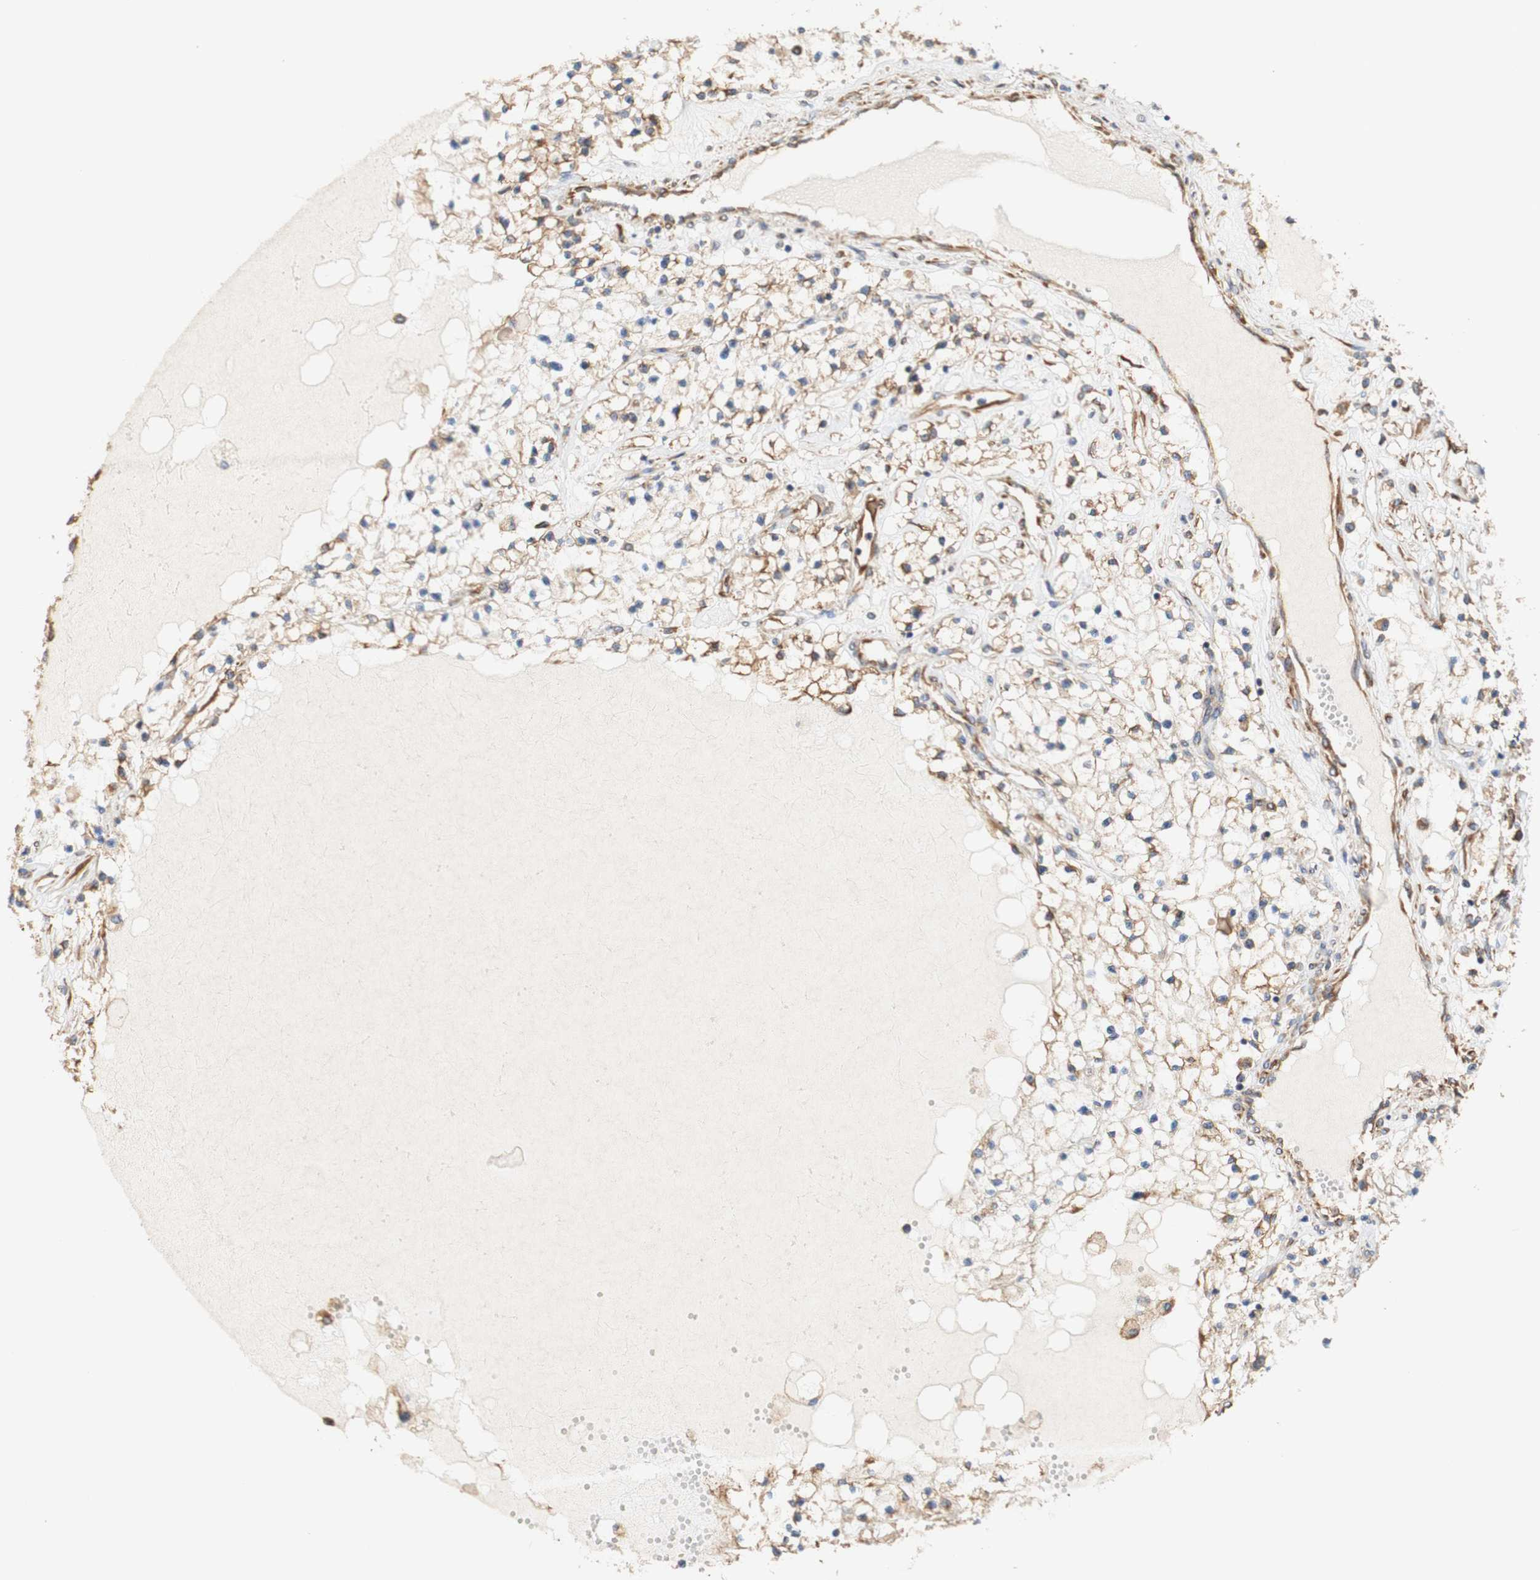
{"staining": {"intensity": "moderate", "quantity": ">75%", "location": "cytoplasmic/membranous"}, "tissue": "renal cancer", "cell_type": "Tumor cells", "image_type": "cancer", "snomed": [{"axis": "morphology", "description": "Adenocarcinoma, NOS"}, {"axis": "topography", "description": "Kidney"}], "caption": "Renal cancer stained for a protein (brown) demonstrates moderate cytoplasmic/membranous positive positivity in approximately >75% of tumor cells.", "gene": "EIF2AK4", "patient": {"sex": "male", "age": 68}}